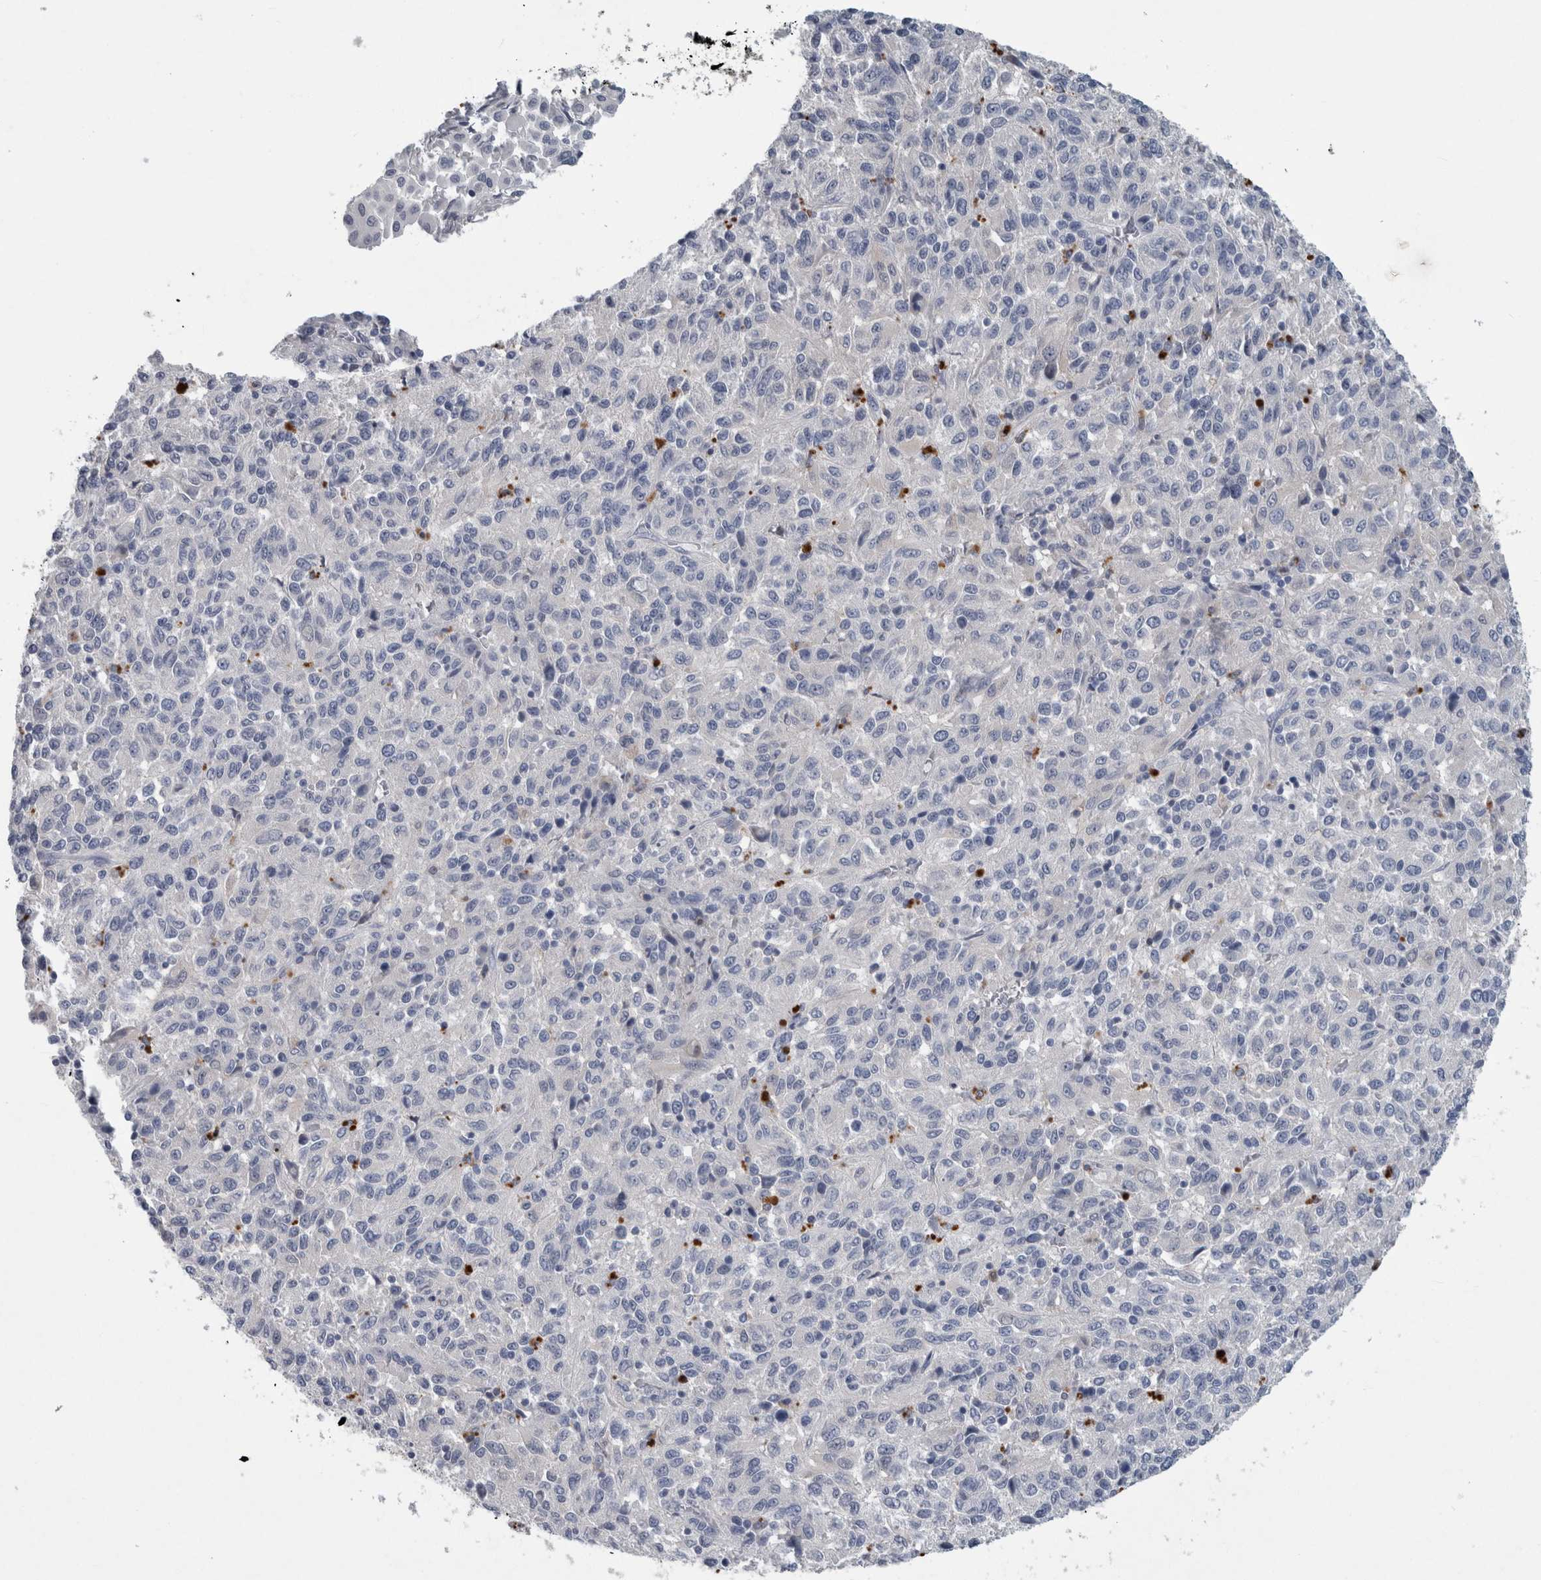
{"staining": {"intensity": "negative", "quantity": "none", "location": "none"}, "tissue": "melanoma", "cell_type": "Tumor cells", "image_type": "cancer", "snomed": [{"axis": "morphology", "description": "Malignant melanoma, Metastatic site"}, {"axis": "topography", "description": "Lung"}], "caption": "There is no significant positivity in tumor cells of melanoma.", "gene": "FAM83H", "patient": {"sex": "male", "age": 64}}